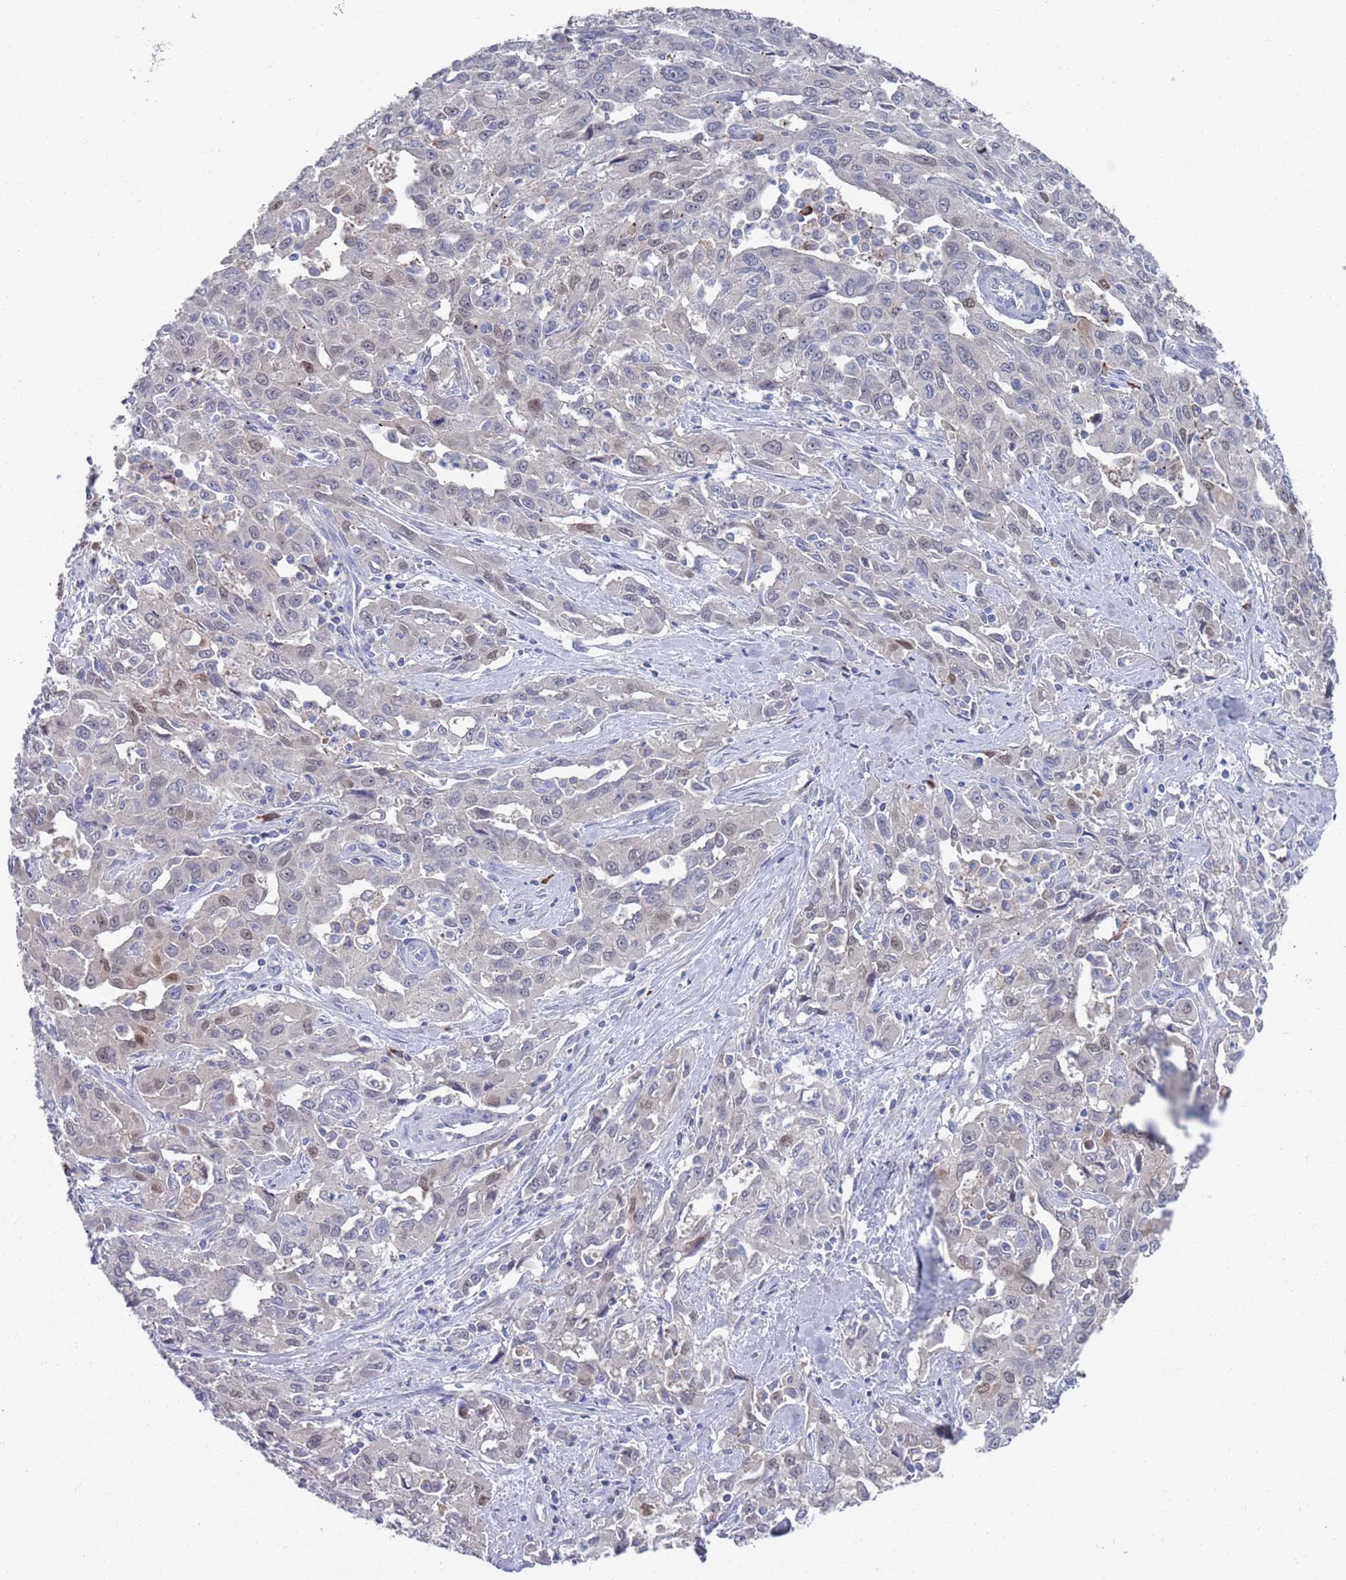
{"staining": {"intensity": "moderate", "quantity": "<25%", "location": "nuclear"}, "tissue": "liver cancer", "cell_type": "Tumor cells", "image_type": "cancer", "snomed": [{"axis": "morphology", "description": "Carcinoma, Hepatocellular, NOS"}, {"axis": "topography", "description": "Liver"}], "caption": "This is a photomicrograph of immunohistochemistry (IHC) staining of liver cancer (hepatocellular carcinoma), which shows moderate positivity in the nuclear of tumor cells.", "gene": "MAT1A", "patient": {"sex": "male", "age": 63}}